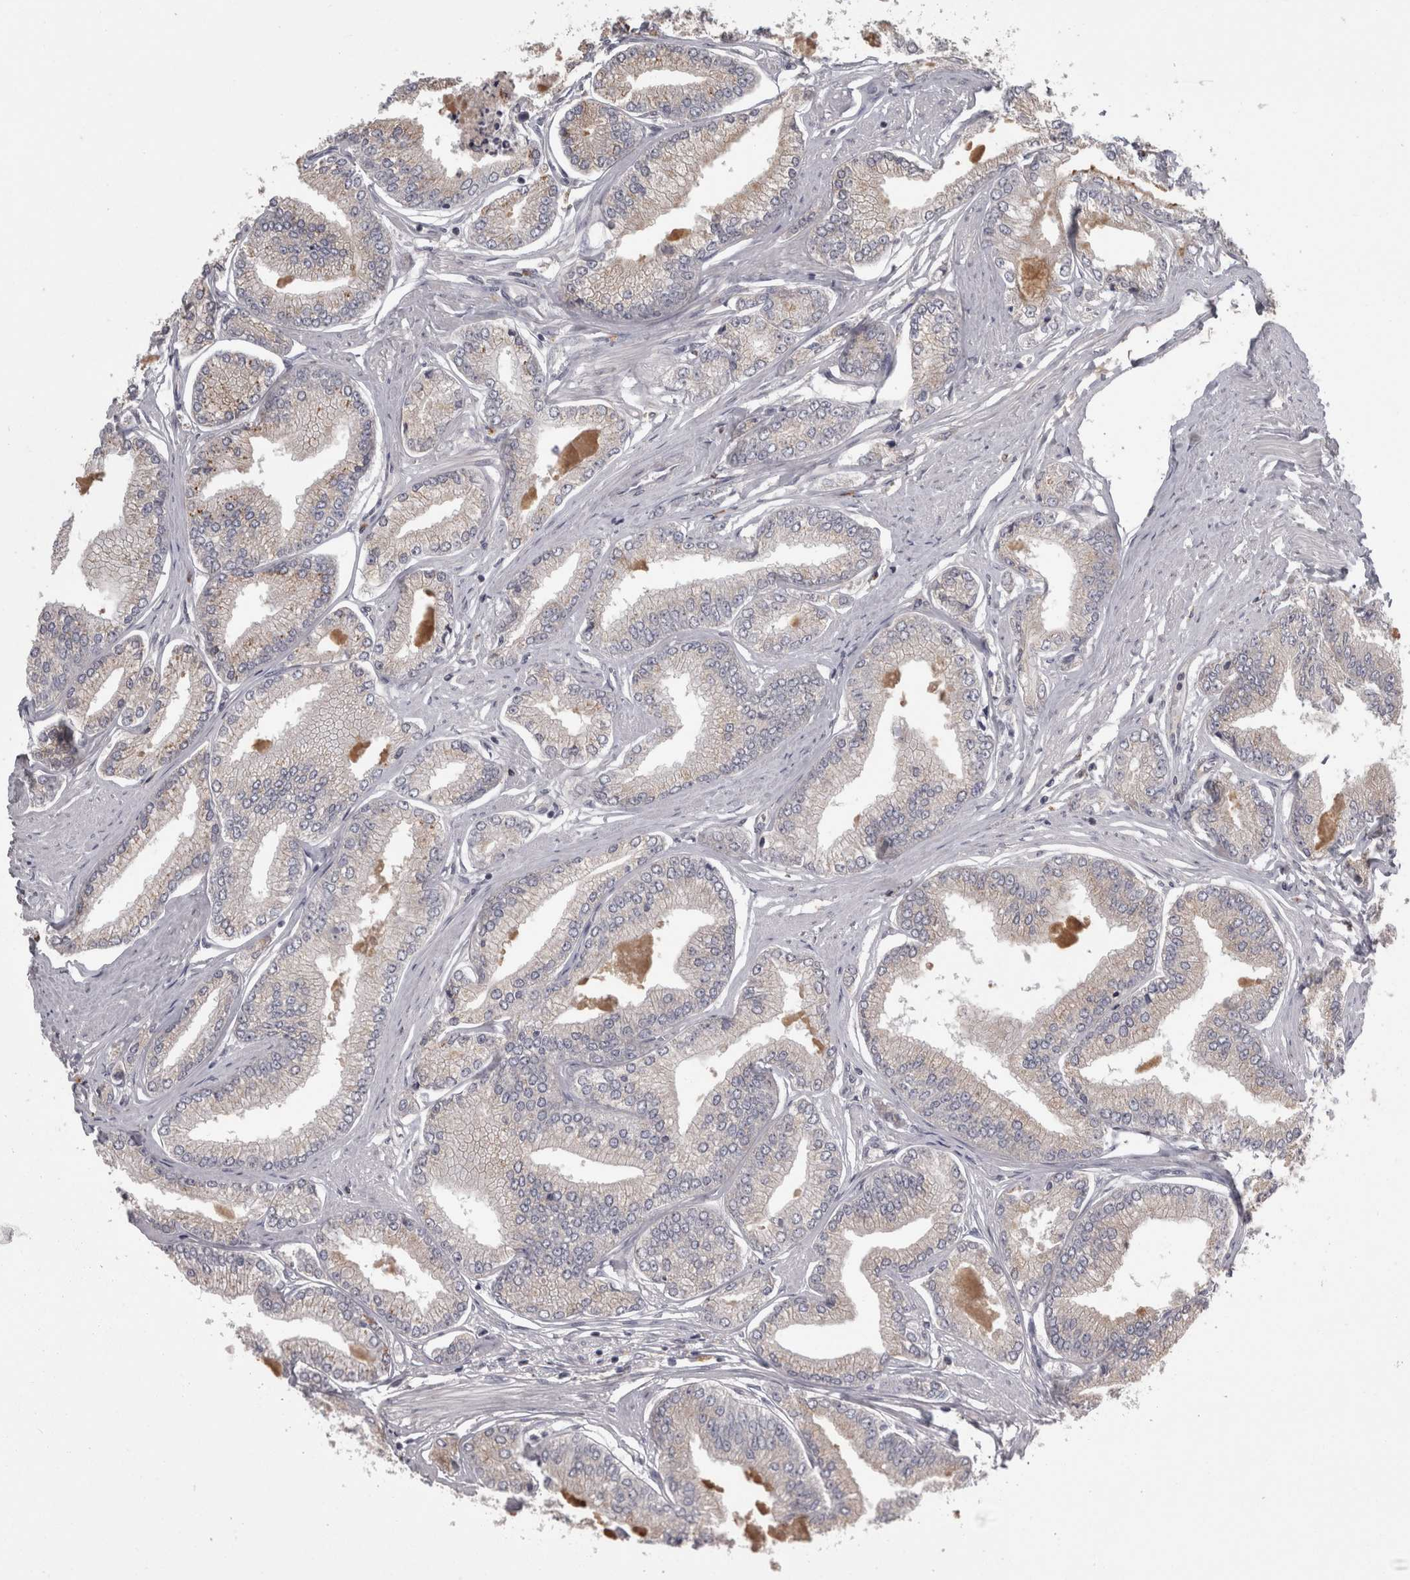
{"staining": {"intensity": "negative", "quantity": "none", "location": "none"}, "tissue": "prostate cancer", "cell_type": "Tumor cells", "image_type": "cancer", "snomed": [{"axis": "morphology", "description": "Adenocarcinoma, Low grade"}, {"axis": "topography", "description": "Prostate"}], "caption": "The IHC photomicrograph has no significant positivity in tumor cells of prostate cancer (low-grade adenocarcinoma) tissue.", "gene": "PCM1", "patient": {"sex": "male", "age": 52}}